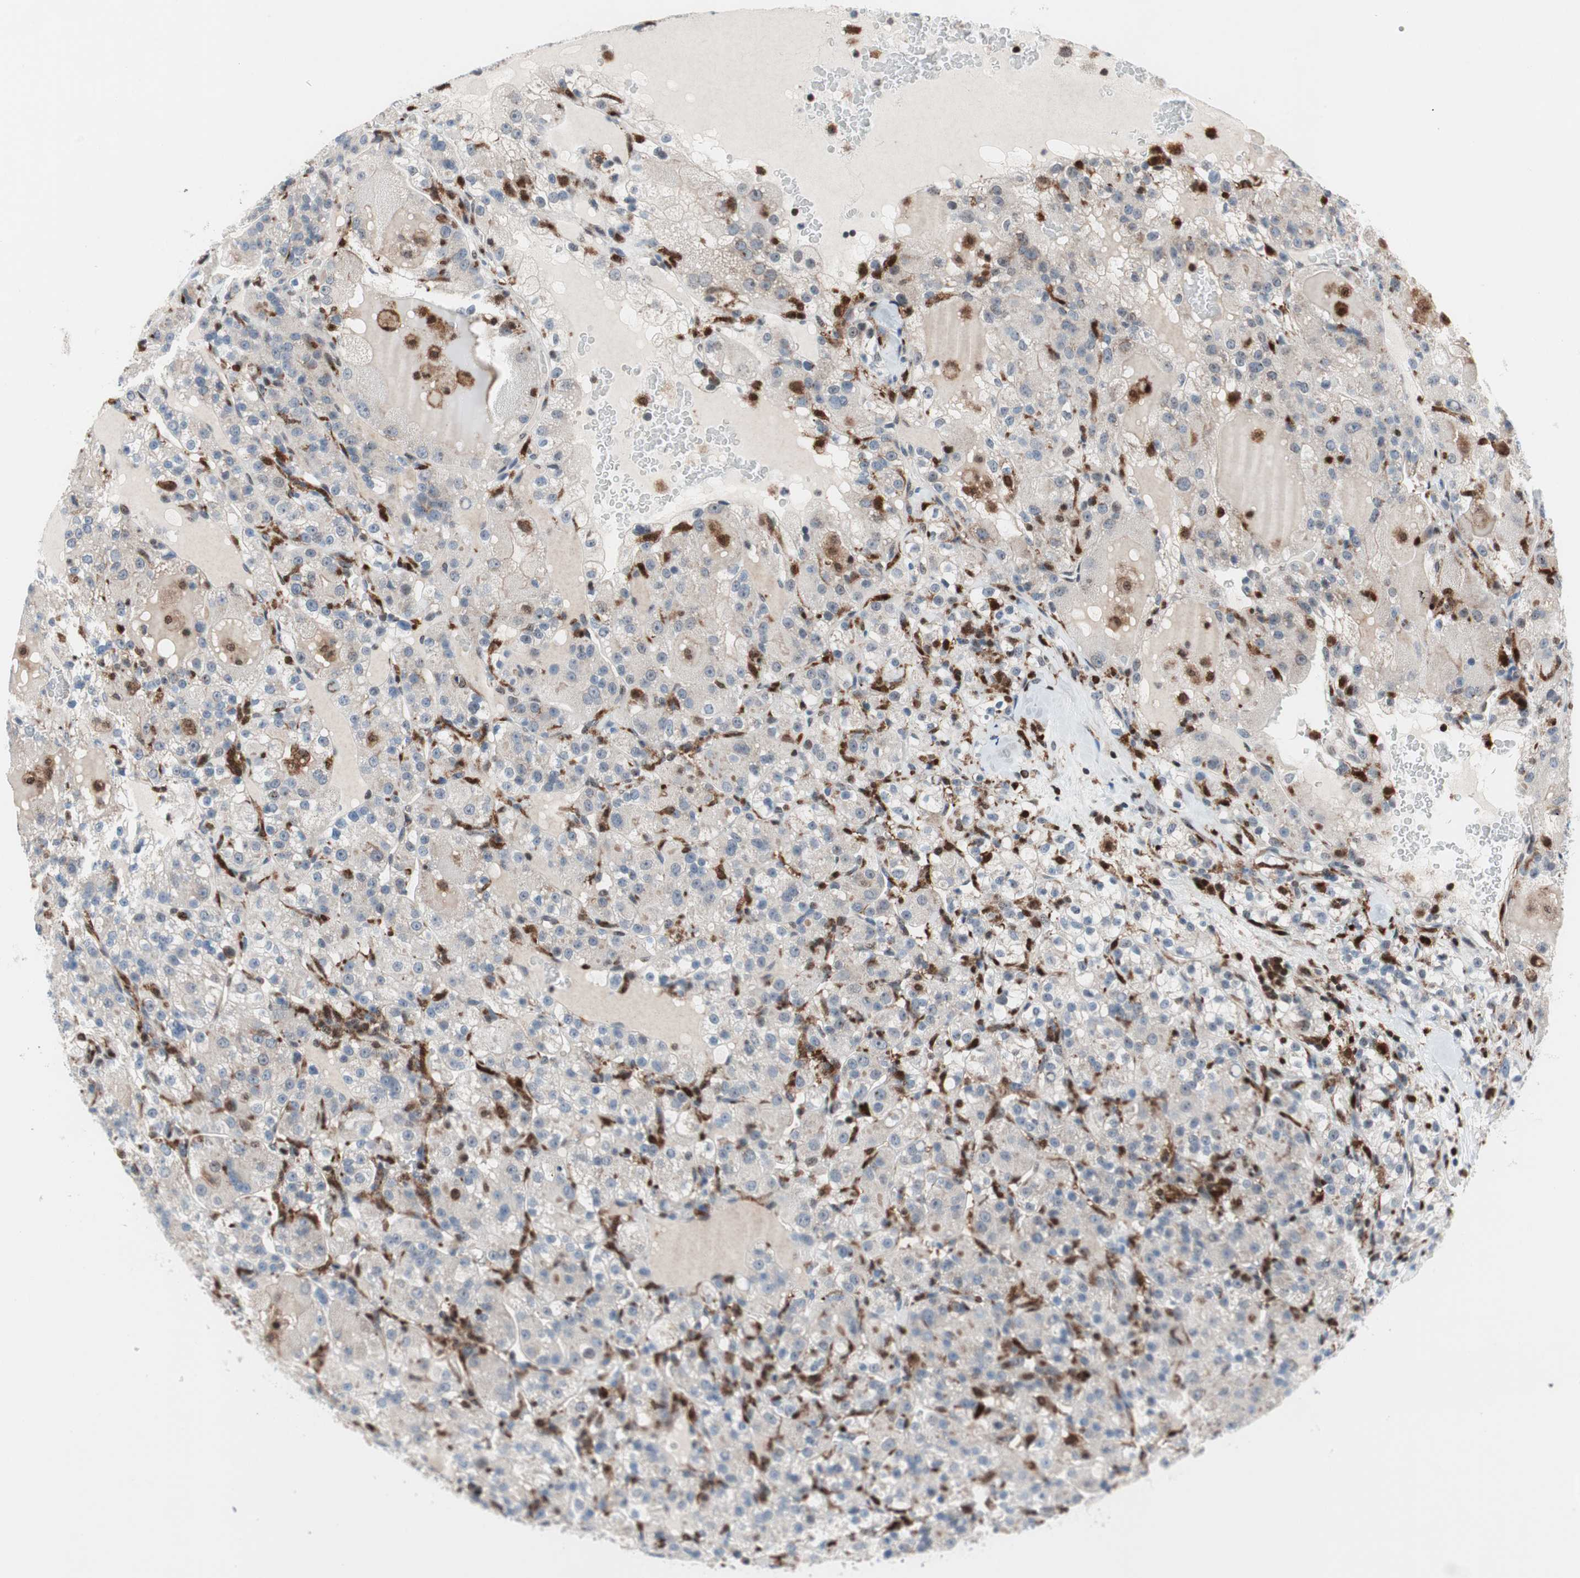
{"staining": {"intensity": "weak", "quantity": "<25%", "location": "cytoplasmic/membranous,nuclear"}, "tissue": "renal cancer", "cell_type": "Tumor cells", "image_type": "cancer", "snomed": [{"axis": "morphology", "description": "Normal tissue, NOS"}, {"axis": "morphology", "description": "Adenocarcinoma, NOS"}, {"axis": "topography", "description": "Kidney"}], "caption": "Immunohistochemical staining of human renal cancer (adenocarcinoma) demonstrates no significant staining in tumor cells.", "gene": "RGS10", "patient": {"sex": "male", "age": 61}}